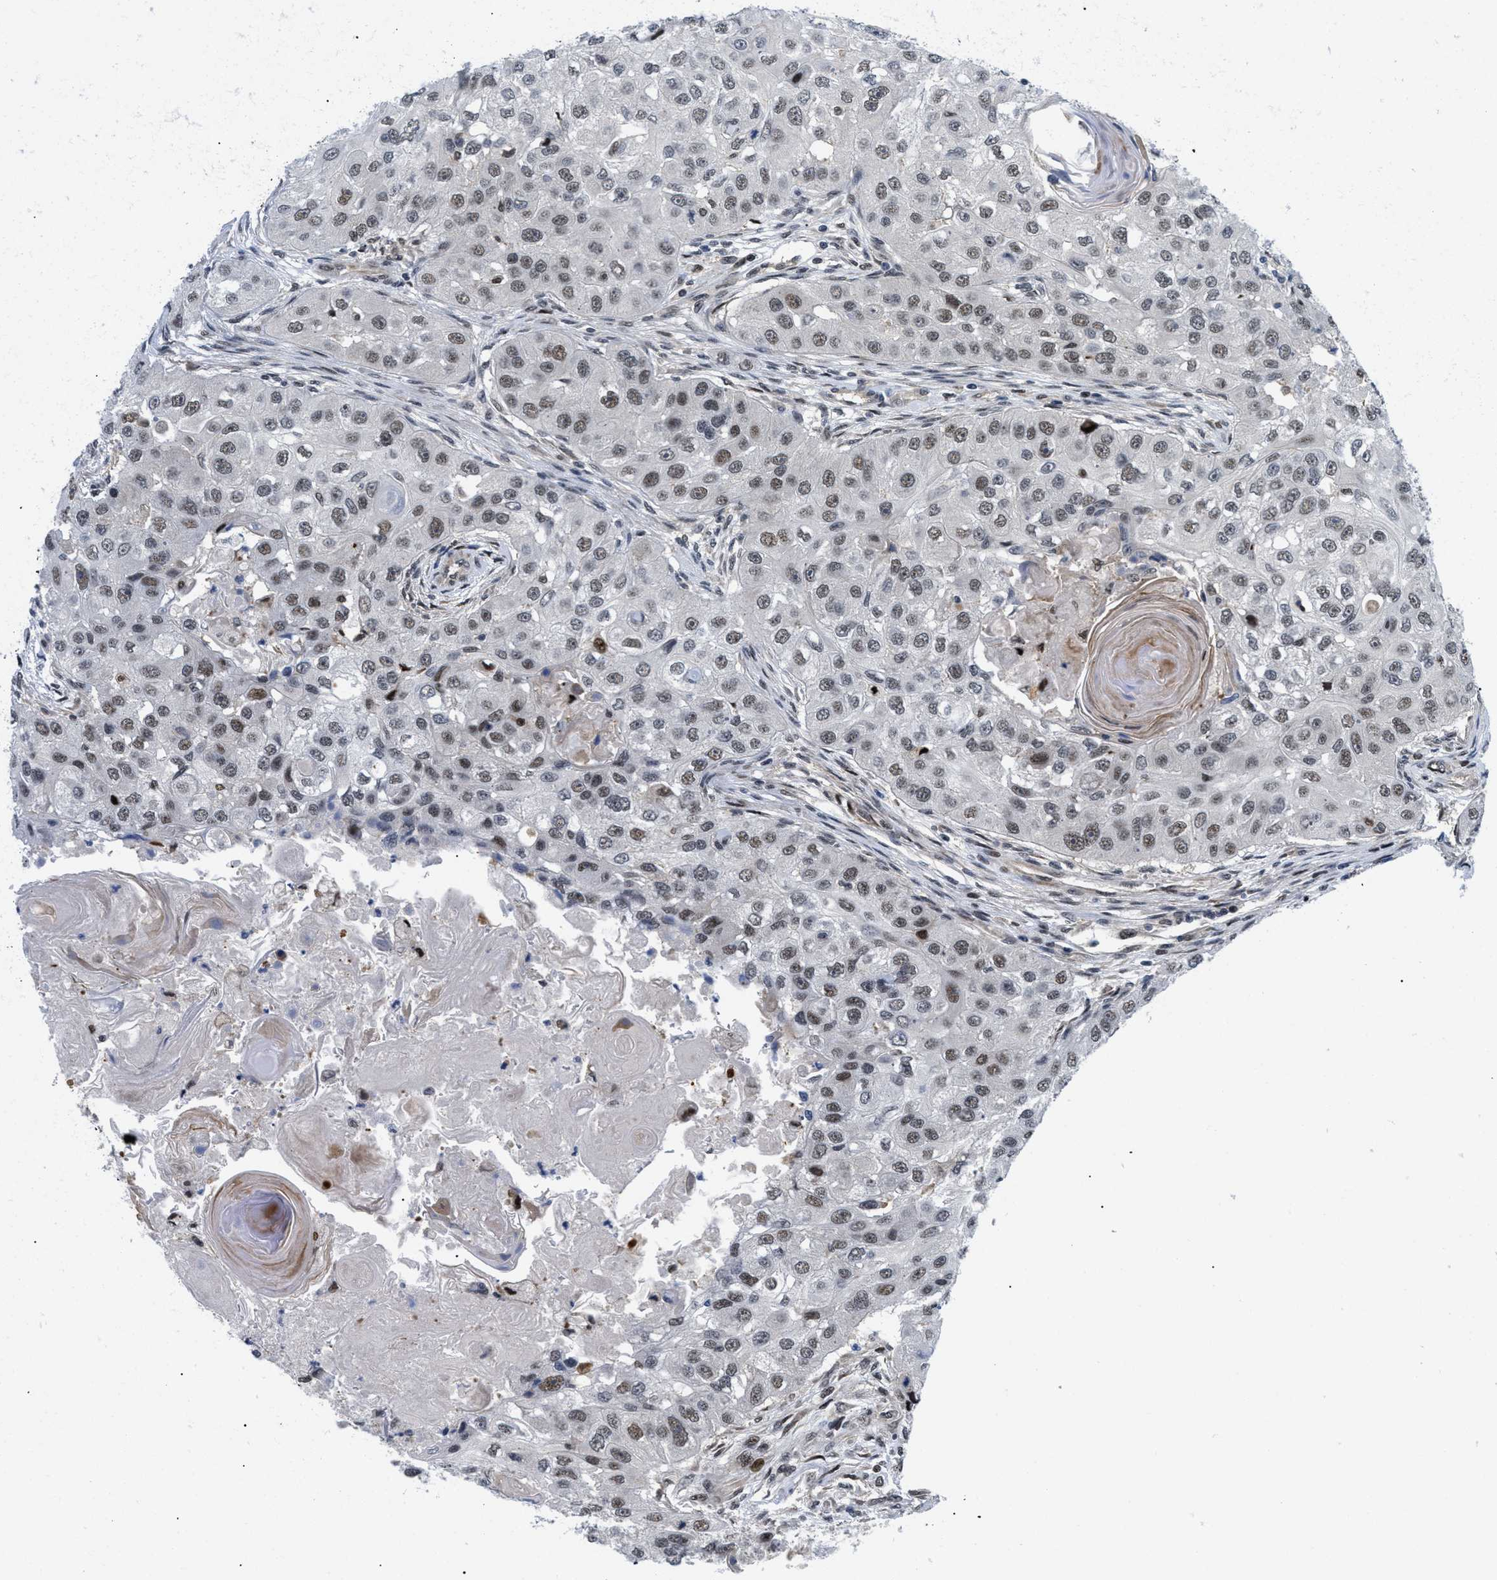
{"staining": {"intensity": "weak", "quantity": ">75%", "location": "nuclear"}, "tissue": "head and neck cancer", "cell_type": "Tumor cells", "image_type": "cancer", "snomed": [{"axis": "morphology", "description": "Normal tissue, NOS"}, {"axis": "morphology", "description": "Squamous cell carcinoma, NOS"}, {"axis": "topography", "description": "Skeletal muscle"}, {"axis": "topography", "description": "Head-Neck"}], "caption": "IHC (DAB) staining of human head and neck squamous cell carcinoma displays weak nuclear protein expression in about >75% of tumor cells.", "gene": "SLC29A2", "patient": {"sex": "male", "age": 51}}